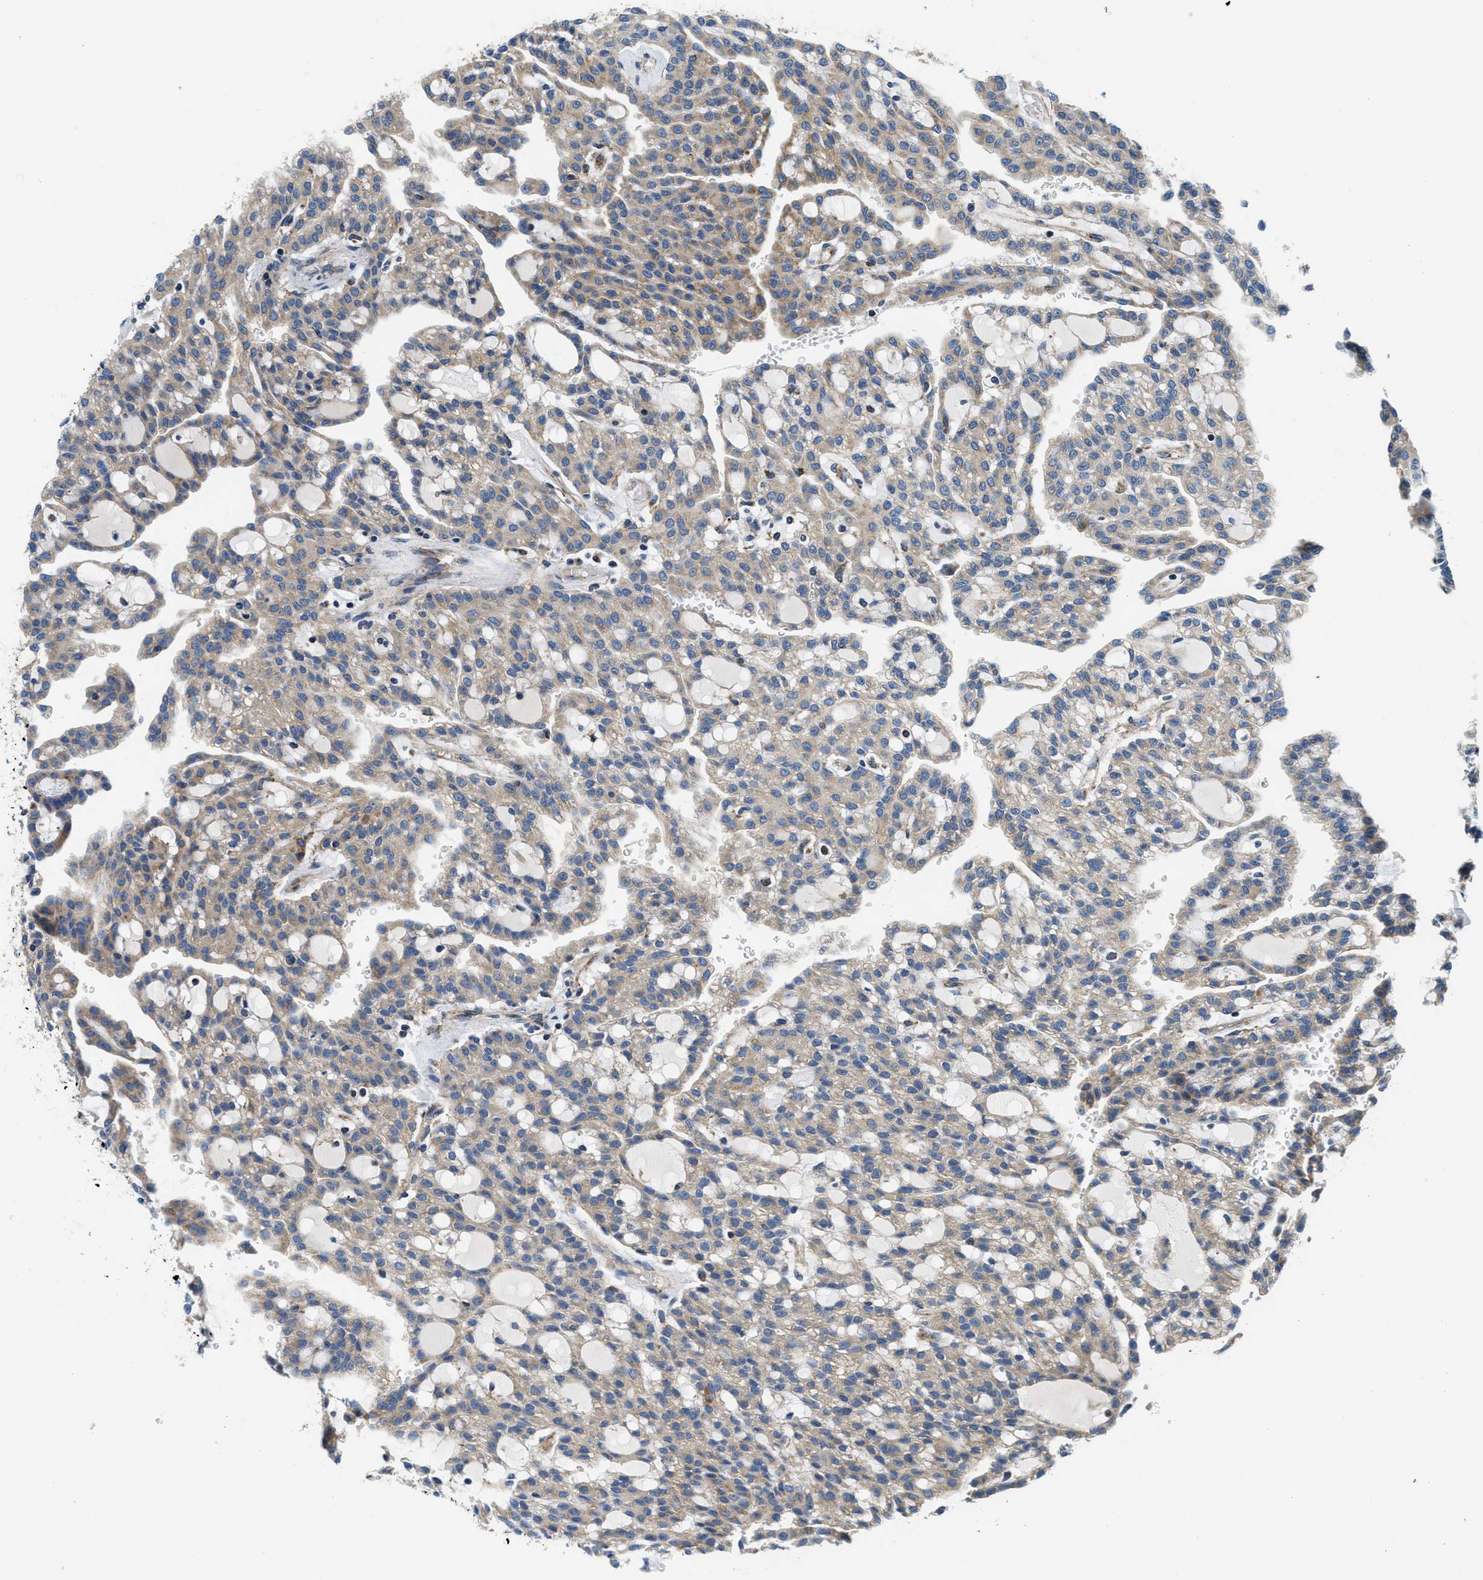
{"staining": {"intensity": "weak", "quantity": "25%-75%", "location": "cytoplasmic/membranous"}, "tissue": "renal cancer", "cell_type": "Tumor cells", "image_type": "cancer", "snomed": [{"axis": "morphology", "description": "Adenocarcinoma, NOS"}, {"axis": "topography", "description": "Kidney"}], "caption": "Renal cancer was stained to show a protein in brown. There is low levels of weak cytoplasmic/membranous positivity in approximately 25%-75% of tumor cells. The protein is stained brown, and the nuclei are stained in blue (DAB IHC with brightfield microscopy, high magnification).", "gene": "SAMD4B", "patient": {"sex": "male", "age": 63}}